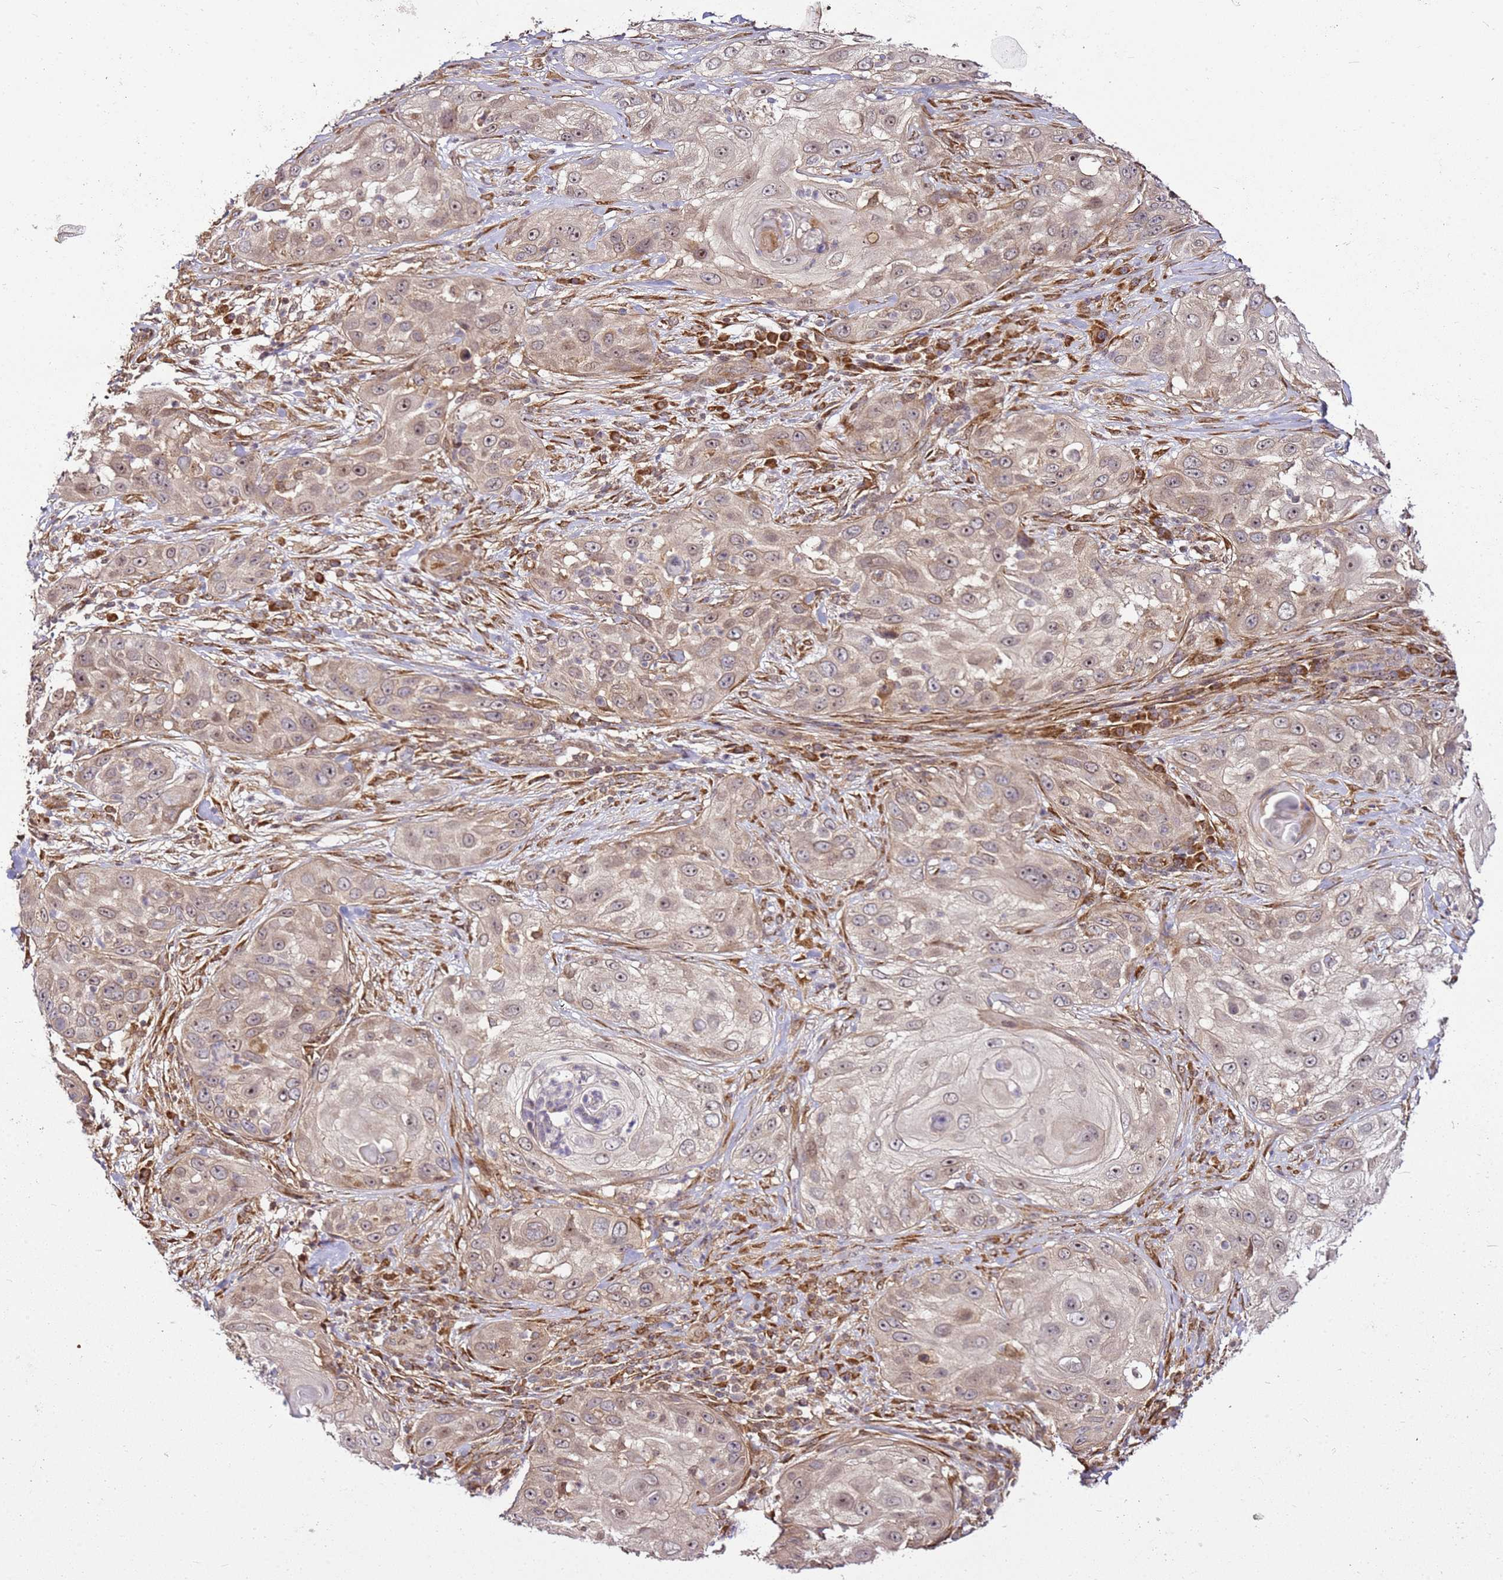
{"staining": {"intensity": "moderate", "quantity": "25%-75%", "location": "cytoplasmic/membranous,nuclear"}, "tissue": "skin cancer", "cell_type": "Tumor cells", "image_type": "cancer", "snomed": [{"axis": "morphology", "description": "Squamous cell carcinoma, NOS"}, {"axis": "topography", "description": "Skin"}], "caption": "About 25%-75% of tumor cells in squamous cell carcinoma (skin) display moderate cytoplasmic/membranous and nuclear protein positivity as visualized by brown immunohistochemical staining.", "gene": "RASA3", "patient": {"sex": "female", "age": 44}}